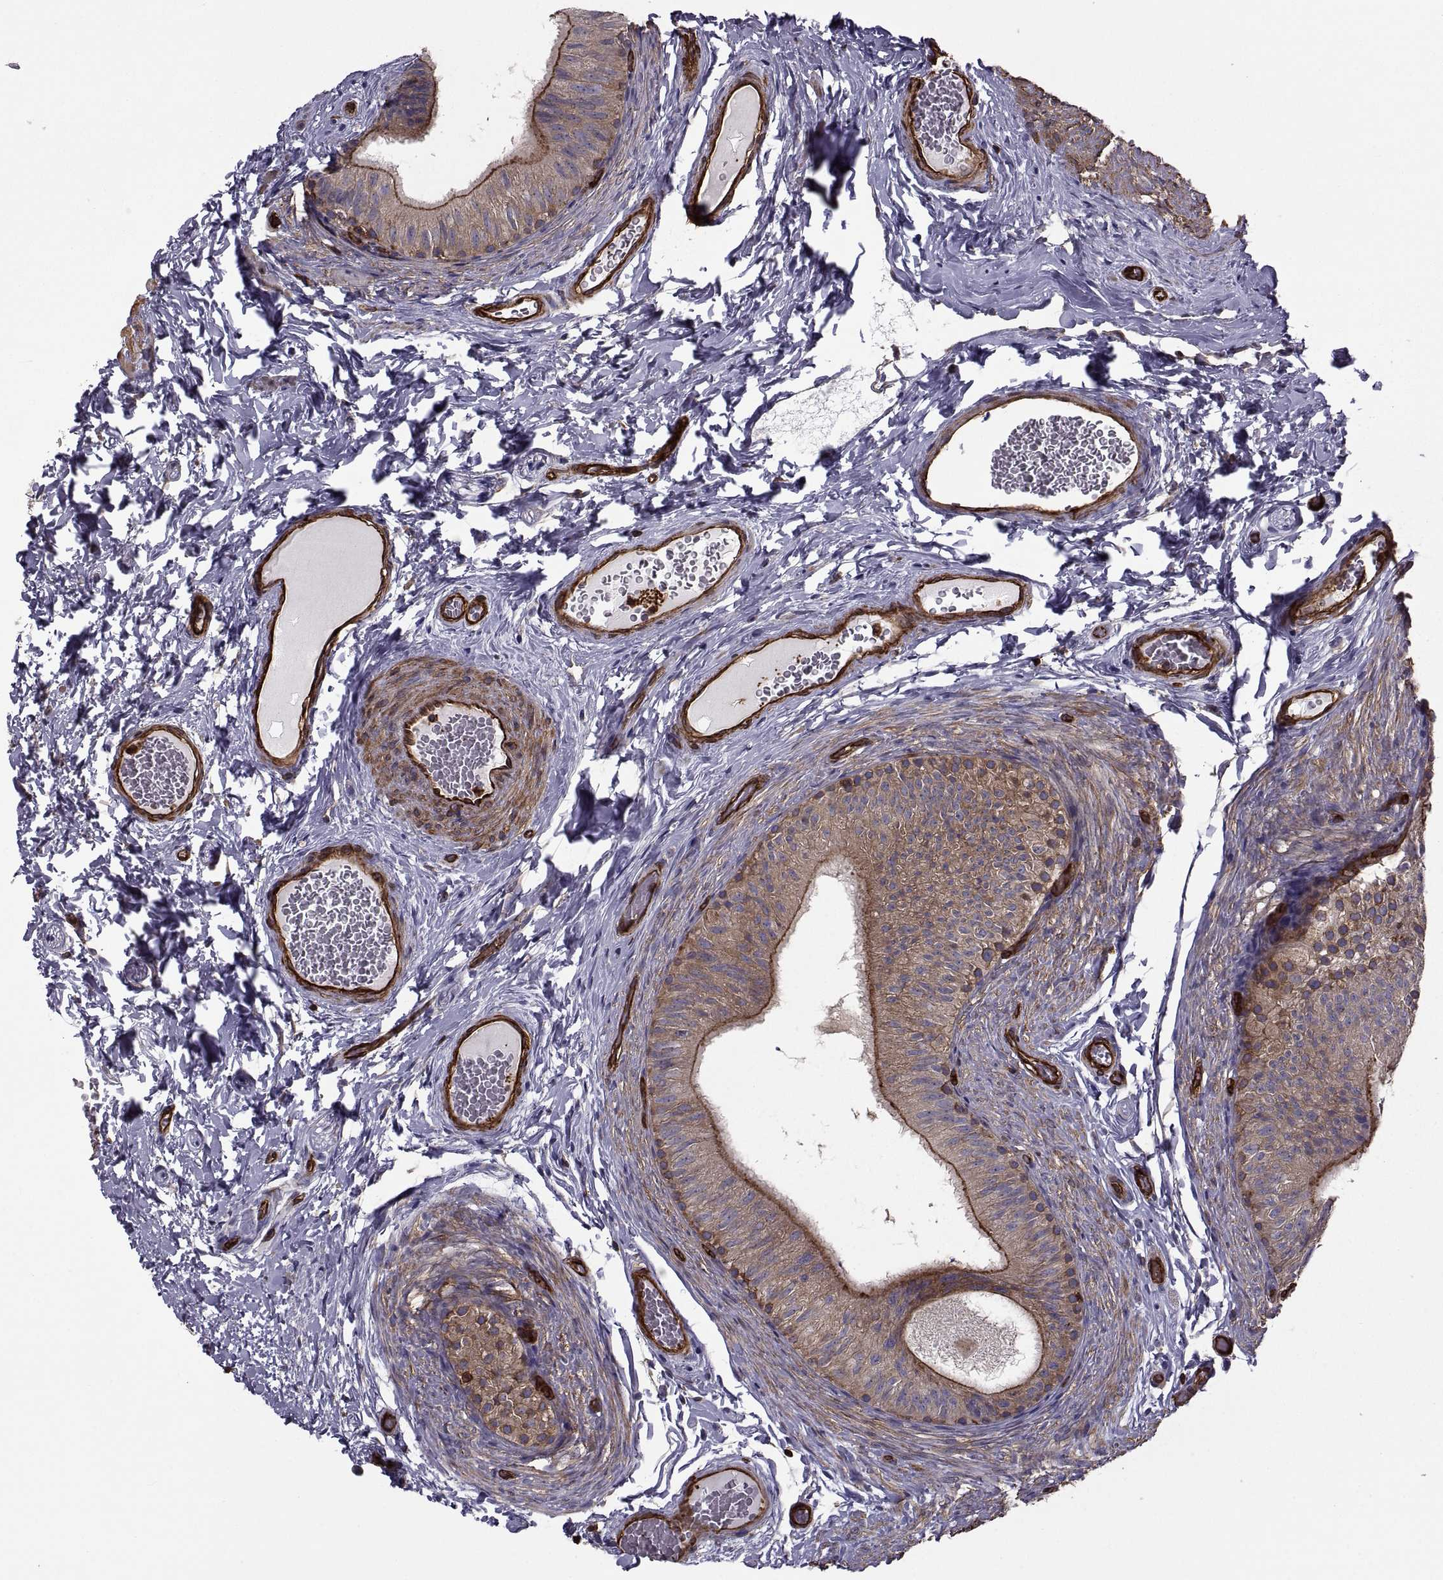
{"staining": {"intensity": "strong", "quantity": ">75%", "location": "cytoplasmic/membranous"}, "tissue": "epididymis", "cell_type": "Glandular cells", "image_type": "normal", "snomed": [{"axis": "morphology", "description": "Normal tissue, NOS"}, {"axis": "topography", "description": "Epididymis"}, {"axis": "topography", "description": "Vas deferens"}], "caption": "Unremarkable epididymis reveals strong cytoplasmic/membranous positivity in approximately >75% of glandular cells, visualized by immunohistochemistry.", "gene": "MYH9", "patient": {"sex": "male", "age": 23}}